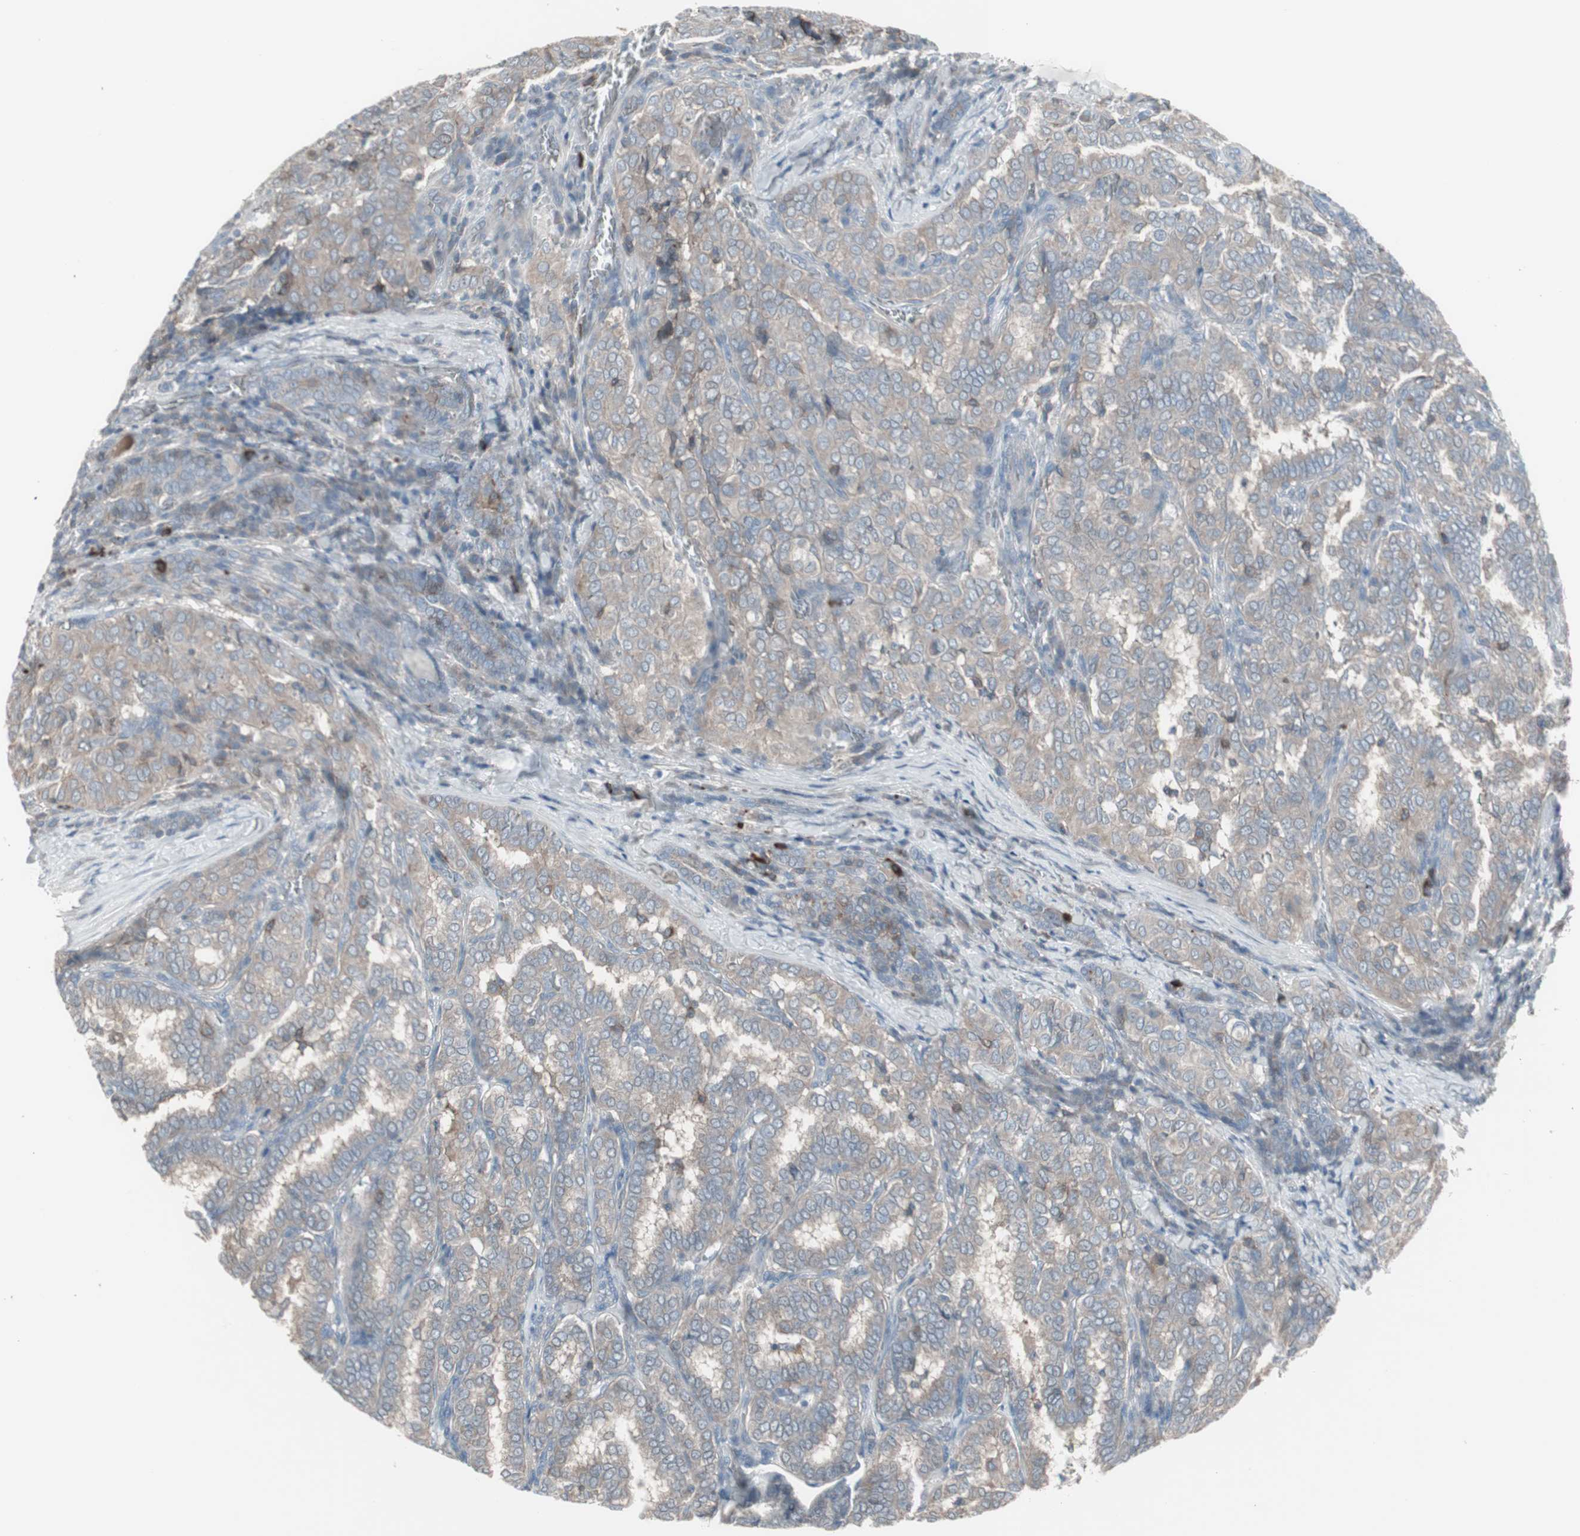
{"staining": {"intensity": "weak", "quantity": "25%-75%", "location": "cytoplasmic/membranous"}, "tissue": "thyroid cancer", "cell_type": "Tumor cells", "image_type": "cancer", "snomed": [{"axis": "morphology", "description": "Papillary adenocarcinoma, NOS"}, {"axis": "topography", "description": "Thyroid gland"}], "caption": "A high-resolution photomicrograph shows immunohistochemistry (IHC) staining of thyroid cancer, which reveals weak cytoplasmic/membranous staining in about 25%-75% of tumor cells.", "gene": "ZSCAN32", "patient": {"sex": "female", "age": 30}}